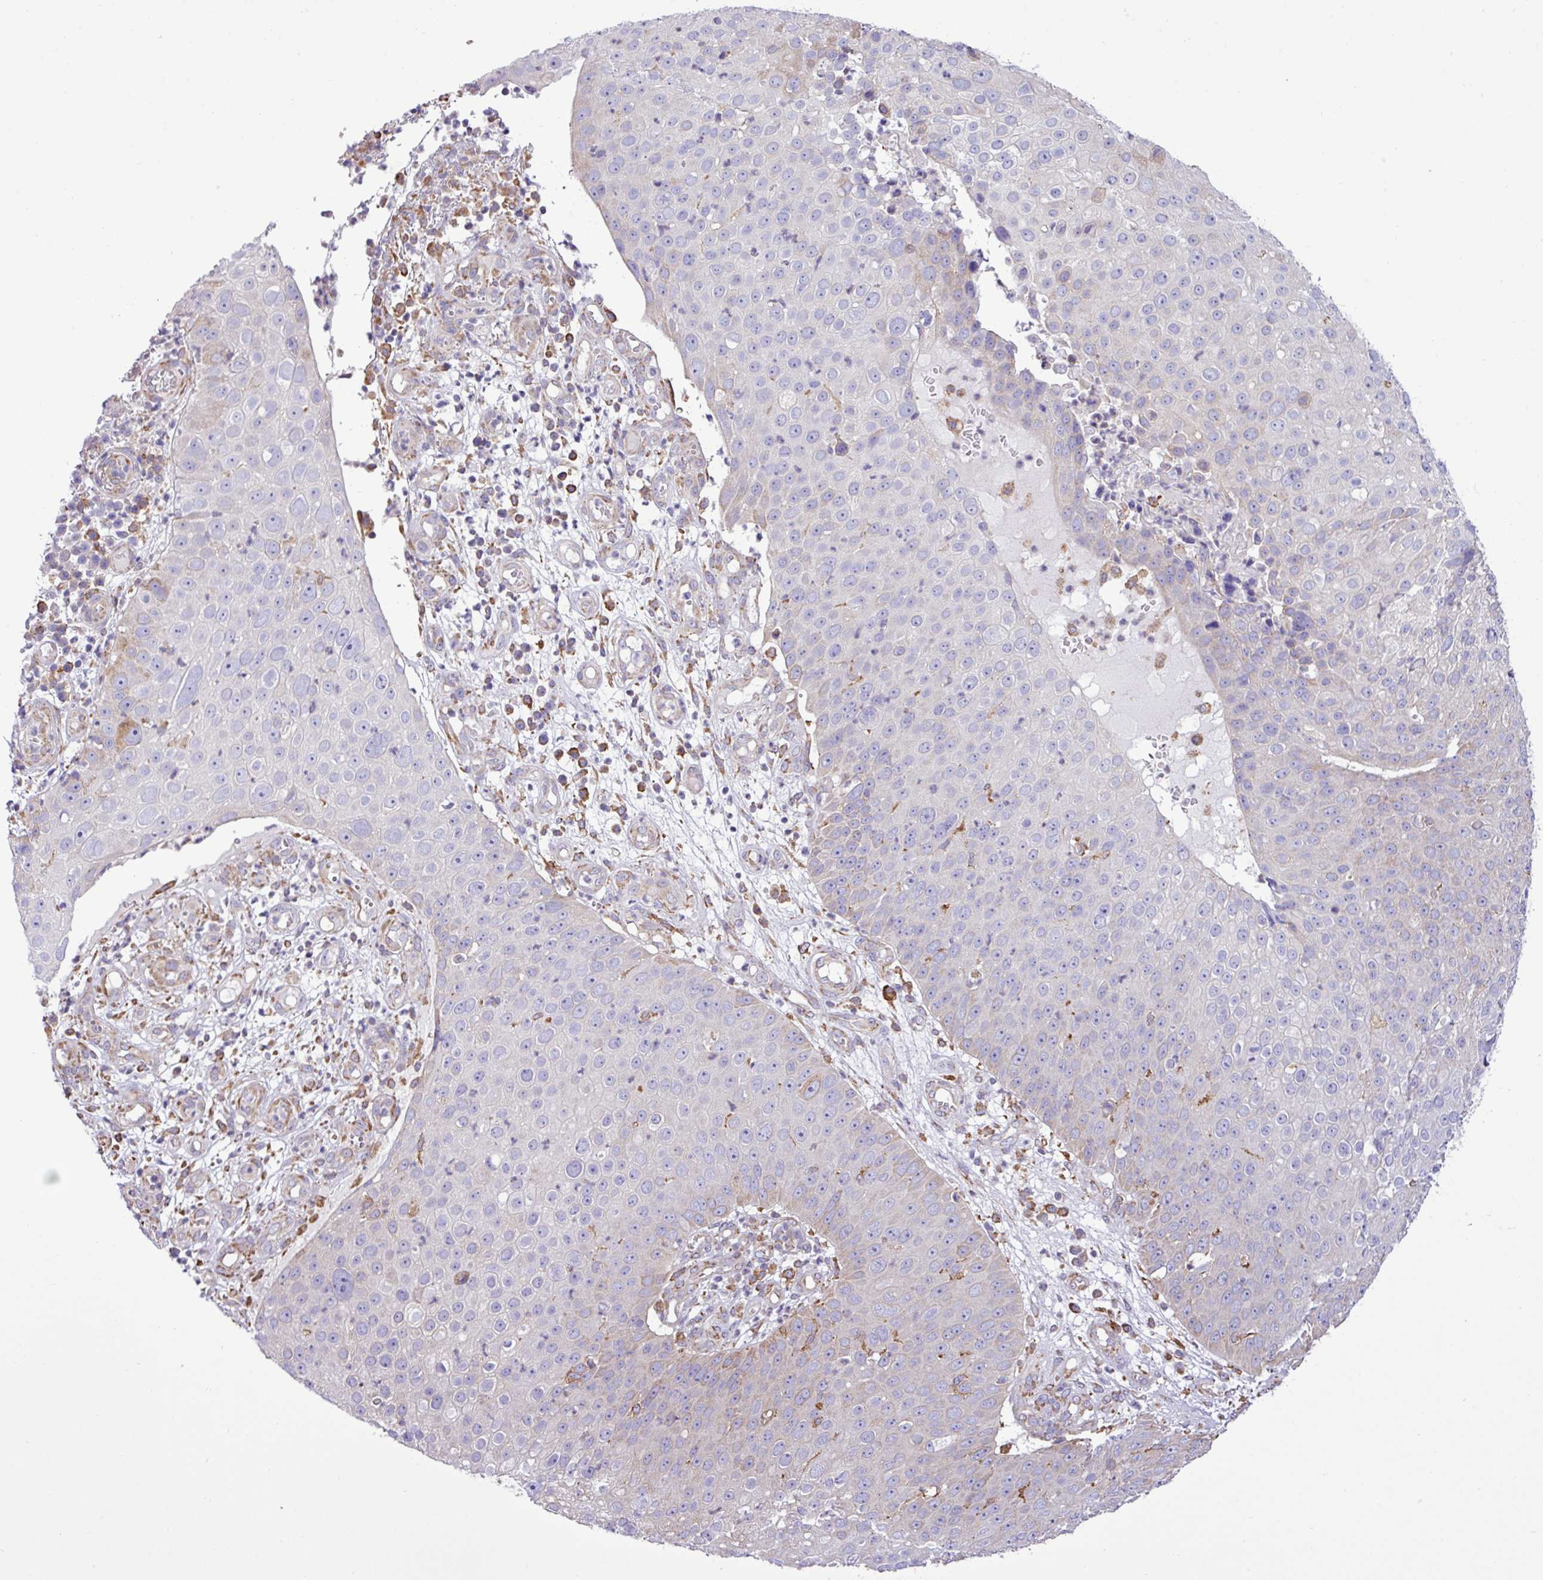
{"staining": {"intensity": "negative", "quantity": "none", "location": "none"}, "tissue": "skin cancer", "cell_type": "Tumor cells", "image_type": "cancer", "snomed": [{"axis": "morphology", "description": "Squamous cell carcinoma, NOS"}, {"axis": "topography", "description": "Skin"}], "caption": "Tumor cells show no significant staining in skin cancer (squamous cell carcinoma).", "gene": "ZSCAN5A", "patient": {"sex": "male", "age": 71}}